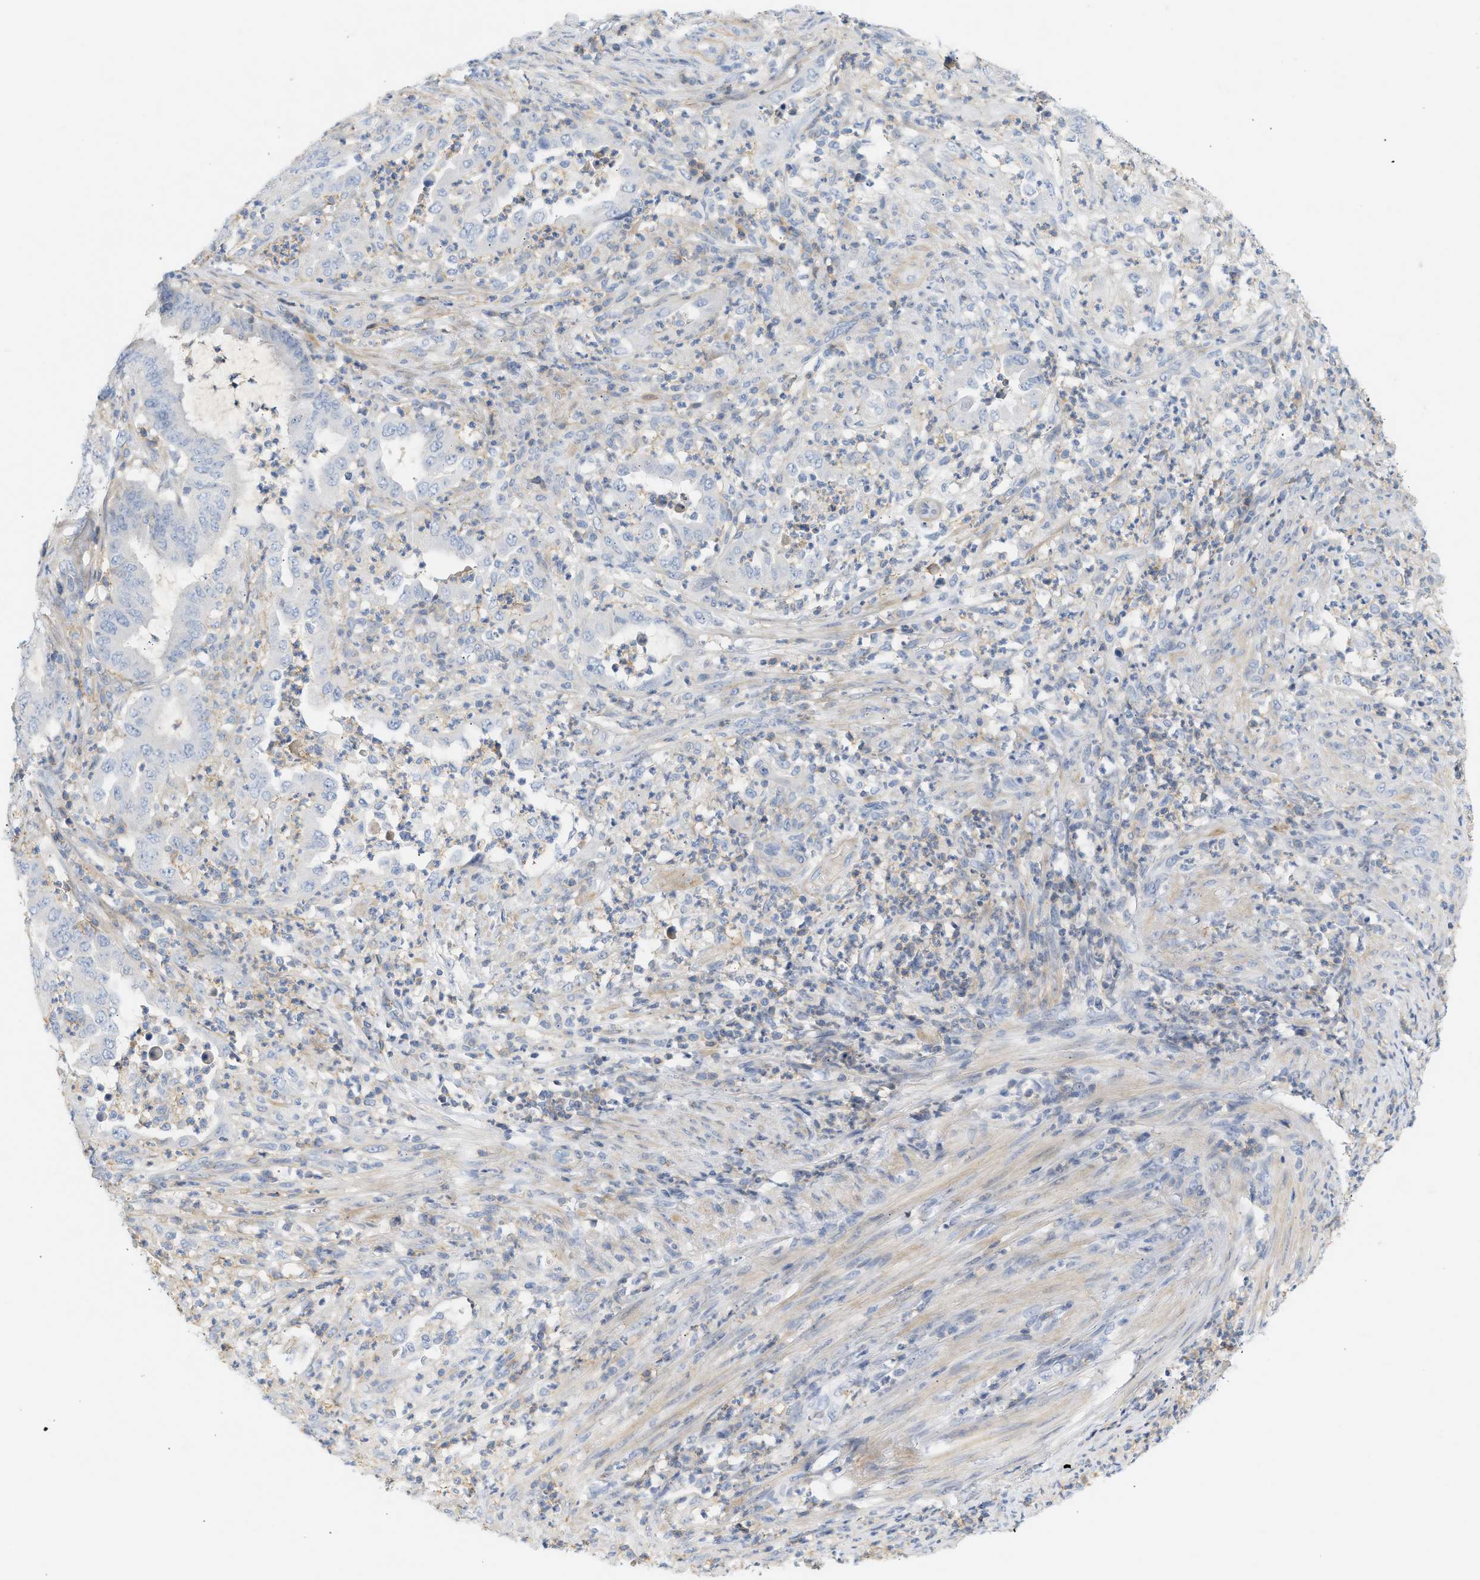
{"staining": {"intensity": "negative", "quantity": "none", "location": "none"}, "tissue": "endometrial cancer", "cell_type": "Tumor cells", "image_type": "cancer", "snomed": [{"axis": "morphology", "description": "Adenocarcinoma, NOS"}, {"axis": "topography", "description": "Endometrium"}], "caption": "Protein analysis of adenocarcinoma (endometrial) demonstrates no significant positivity in tumor cells. (IHC, brightfield microscopy, high magnification).", "gene": "BVES", "patient": {"sex": "female", "age": 70}}